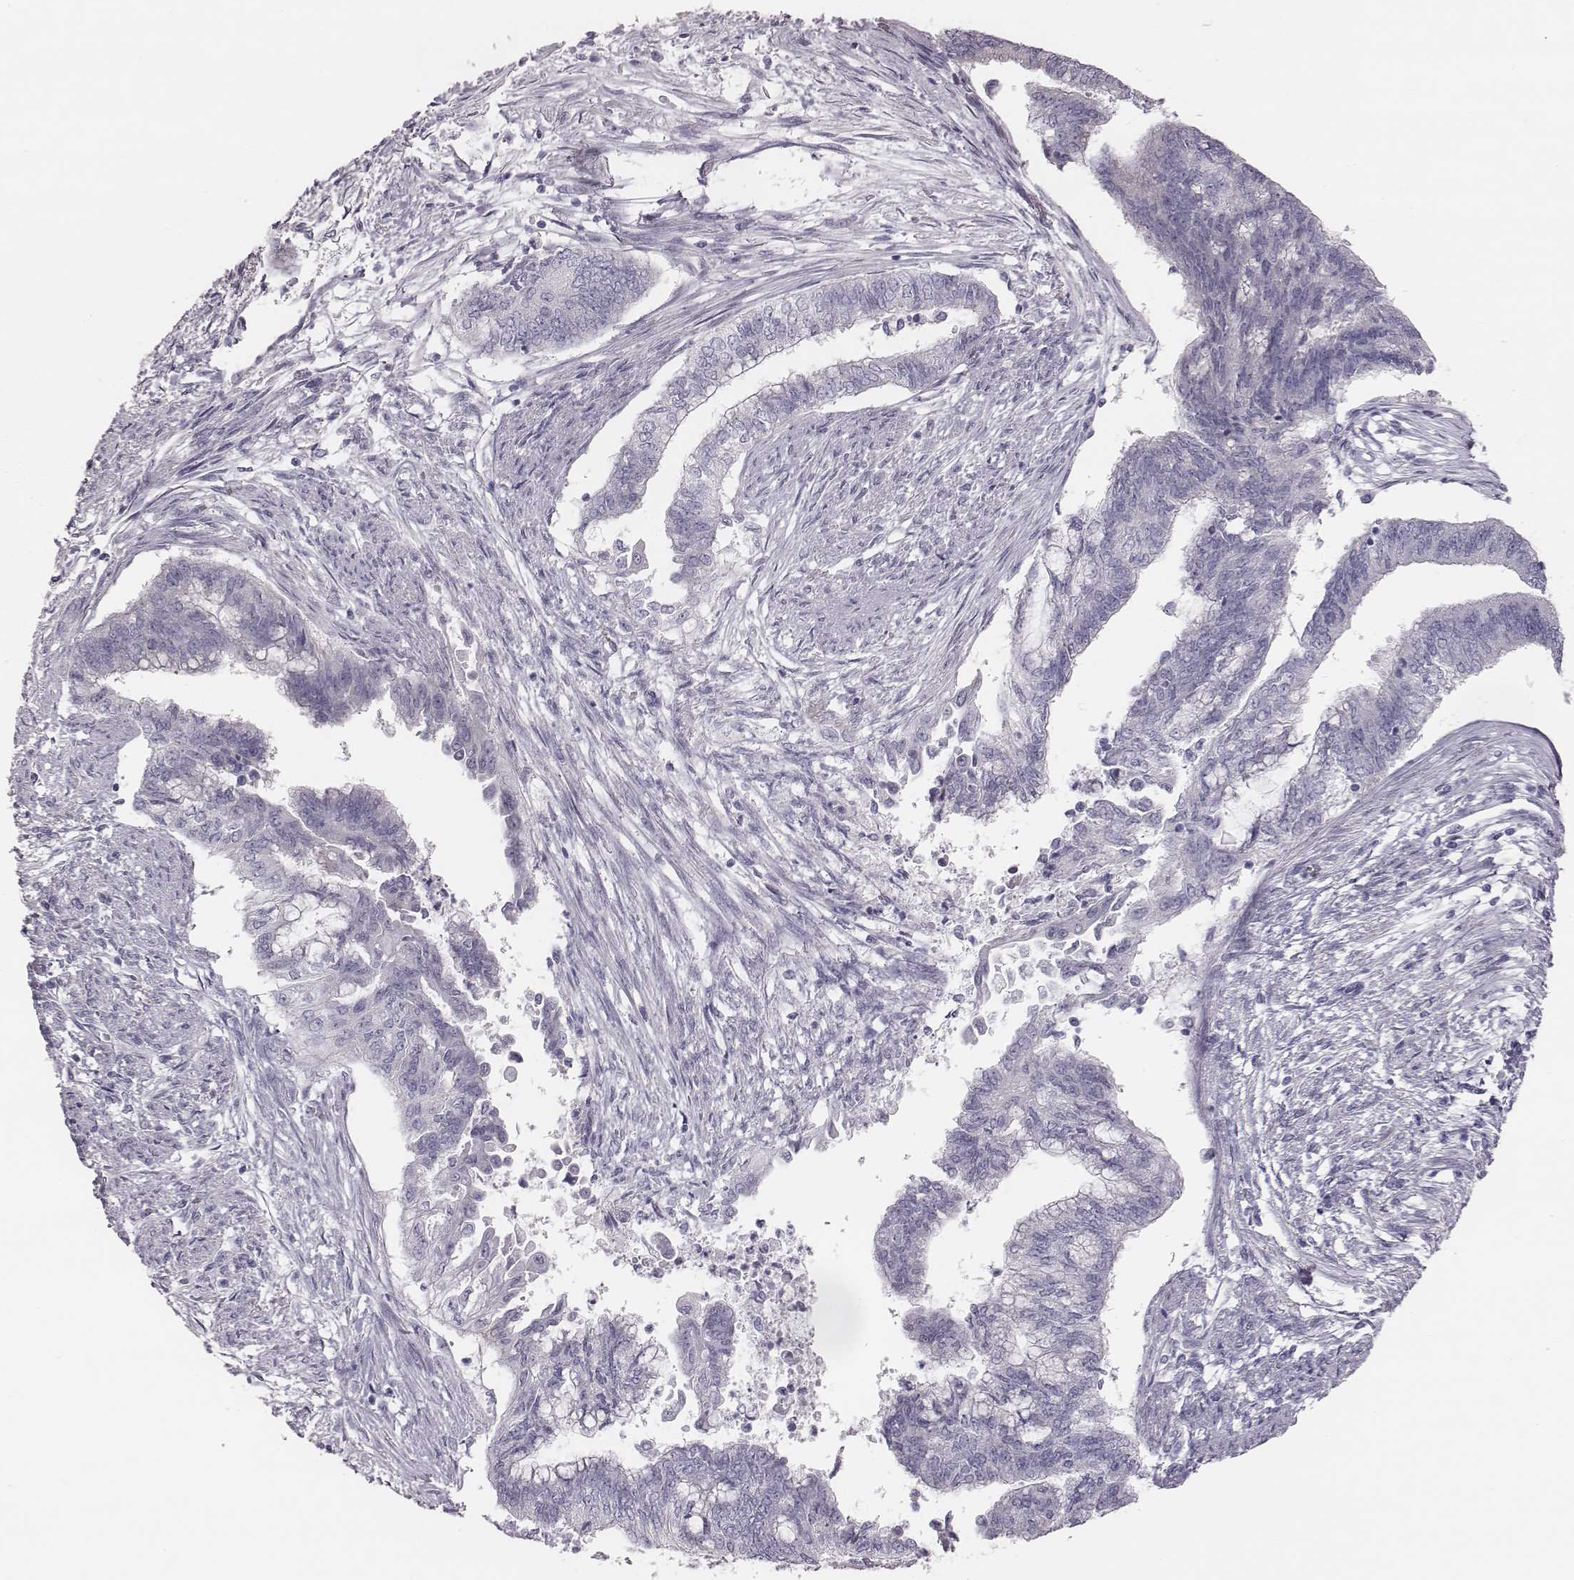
{"staining": {"intensity": "negative", "quantity": "none", "location": "none"}, "tissue": "endometrial cancer", "cell_type": "Tumor cells", "image_type": "cancer", "snomed": [{"axis": "morphology", "description": "Adenocarcinoma, NOS"}, {"axis": "topography", "description": "Endometrium"}], "caption": "Human endometrial cancer stained for a protein using IHC demonstrates no positivity in tumor cells.", "gene": "C6orf58", "patient": {"sex": "female", "age": 65}}